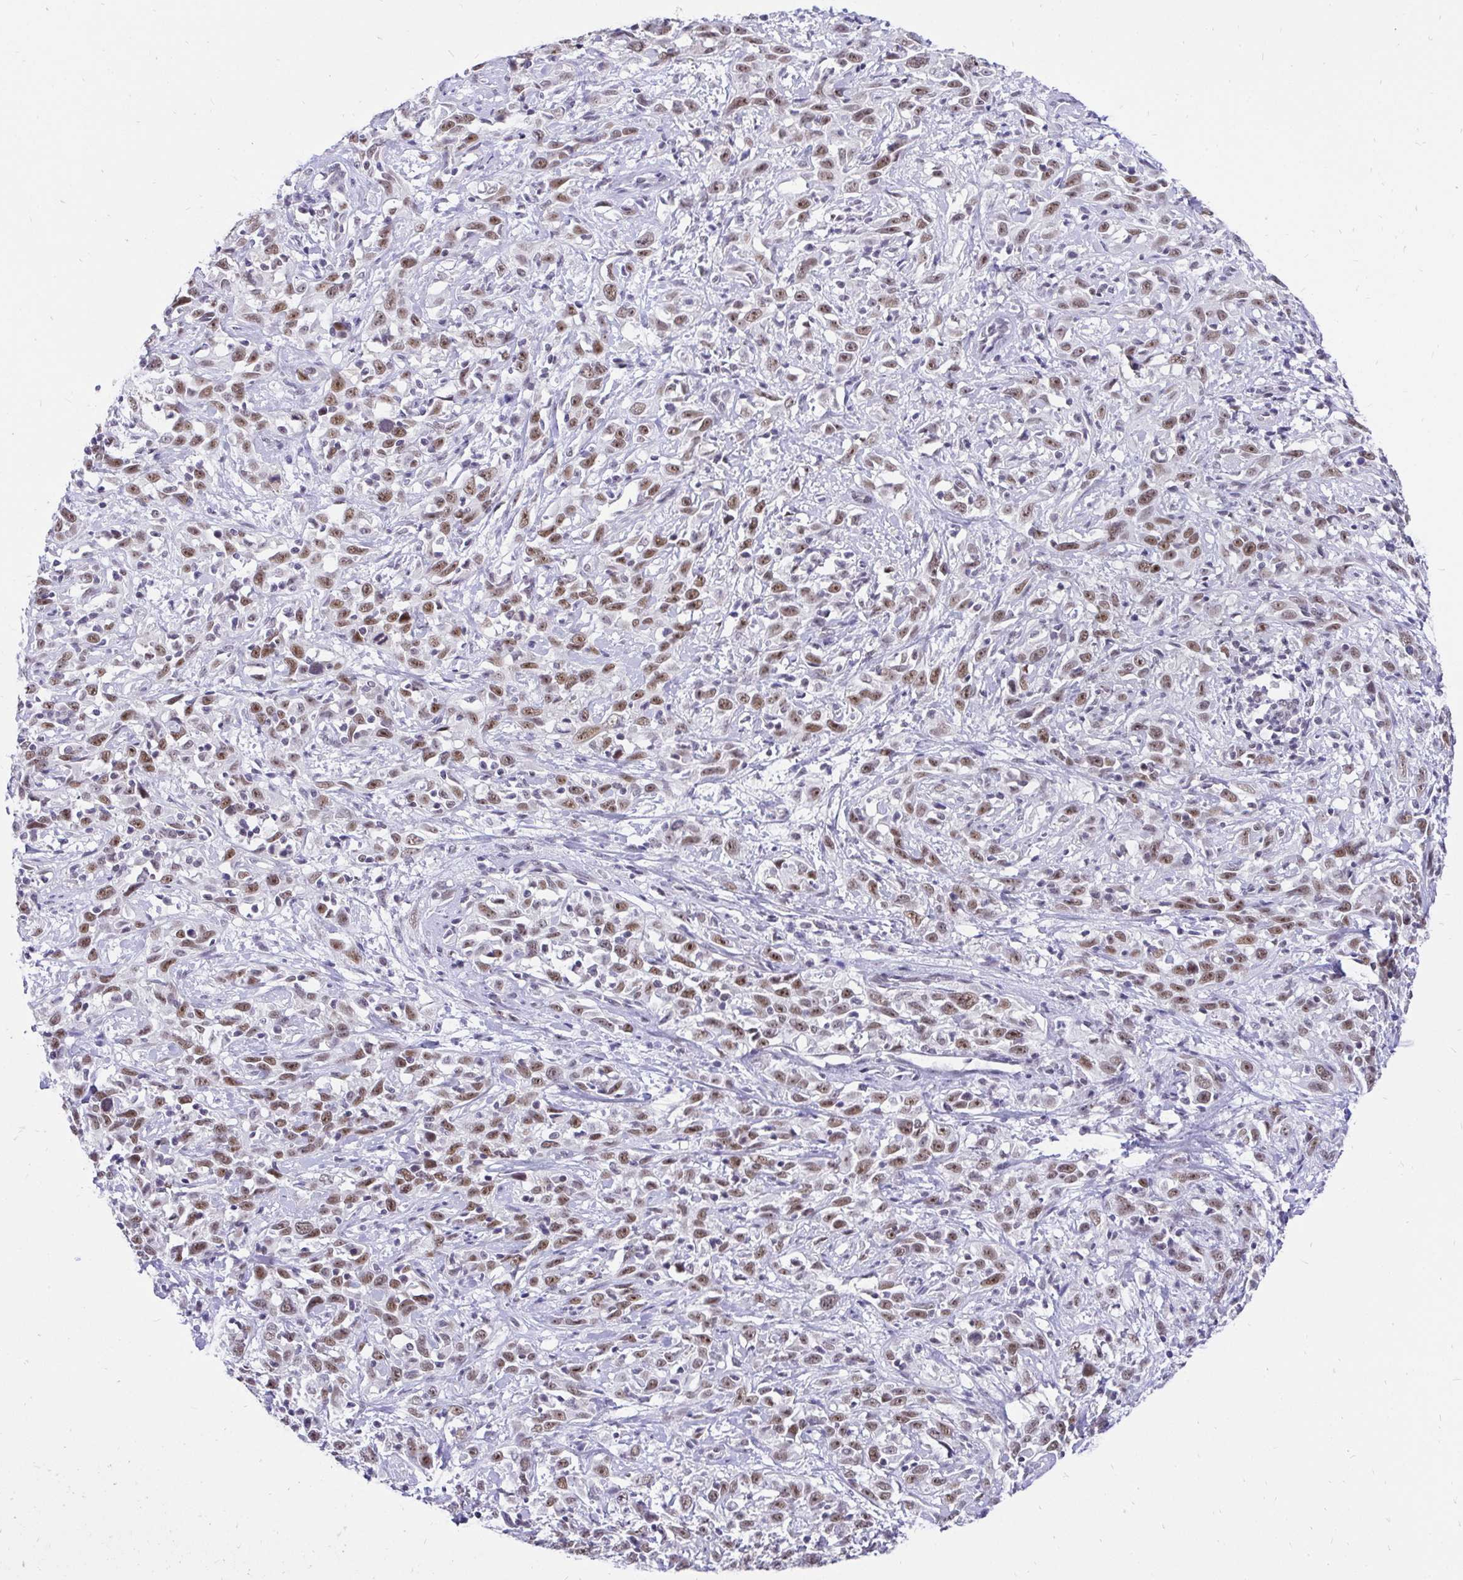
{"staining": {"intensity": "moderate", "quantity": ">75%", "location": "nuclear"}, "tissue": "cervical cancer", "cell_type": "Tumor cells", "image_type": "cancer", "snomed": [{"axis": "morphology", "description": "Adenocarcinoma, NOS"}, {"axis": "topography", "description": "Cervix"}], "caption": "Cervical cancer (adenocarcinoma) was stained to show a protein in brown. There is medium levels of moderate nuclear staining in approximately >75% of tumor cells. The staining is performed using DAB (3,3'-diaminobenzidine) brown chromogen to label protein expression. The nuclei are counter-stained blue using hematoxylin.", "gene": "ZNF860", "patient": {"sex": "female", "age": 40}}